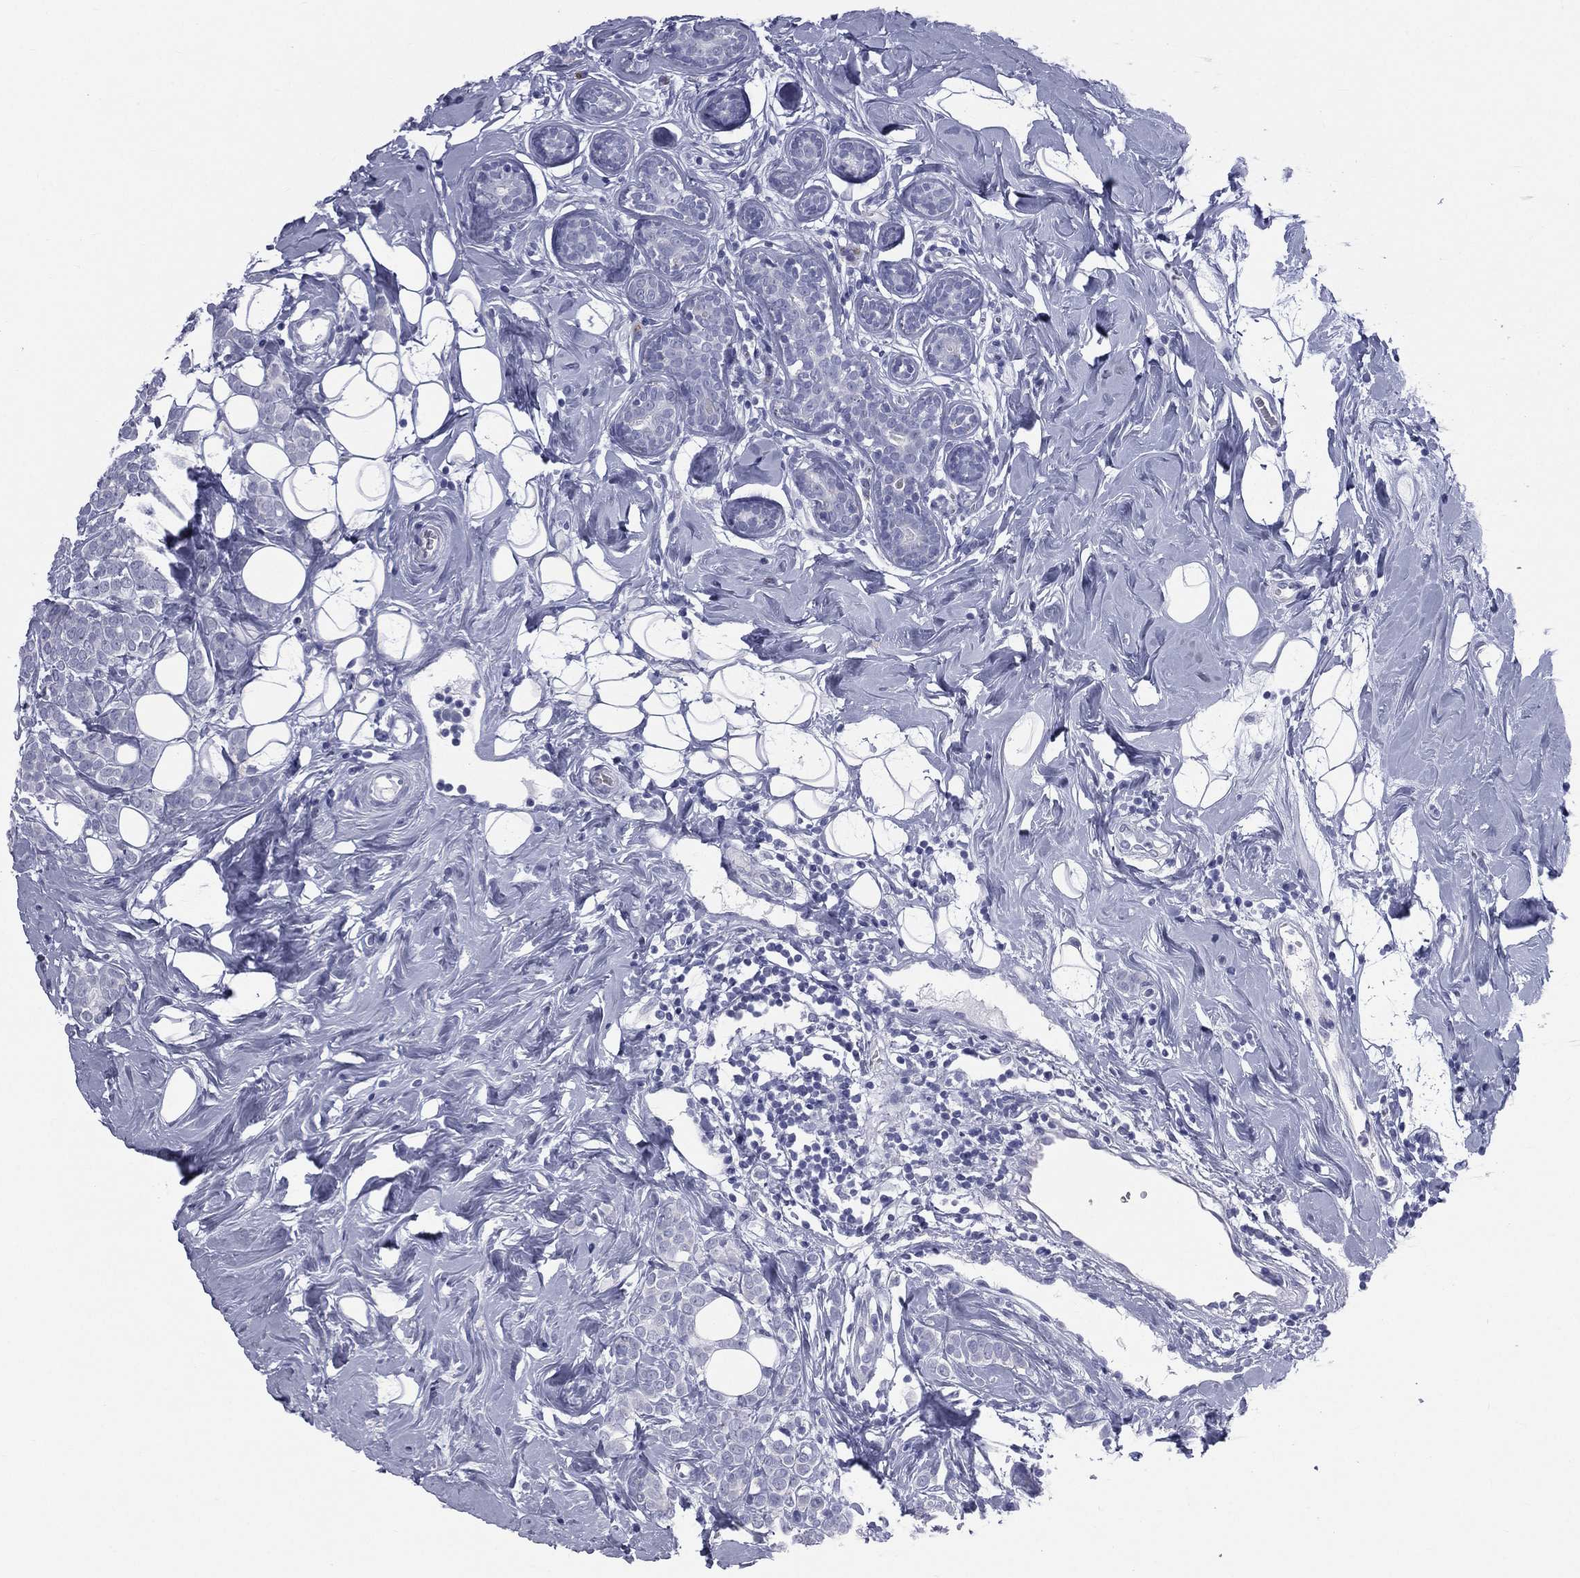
{"staining": {"intensity": "negative", "quantity": "none", "location": "none"}, "tissue": "breast cancer", "cell_type": "Tumor cells", "image_type": "cancer", "snomed": [{"axis": "morphology", "description": "Lobular carcinoma"}, {"axis": "topography", "description": "Breast"}], "caption": "This is an IHC image of breast cancer. There is no staining in tumor cells.", "gene": "MLN", "patient": {"sex": "female", "age": 49}}